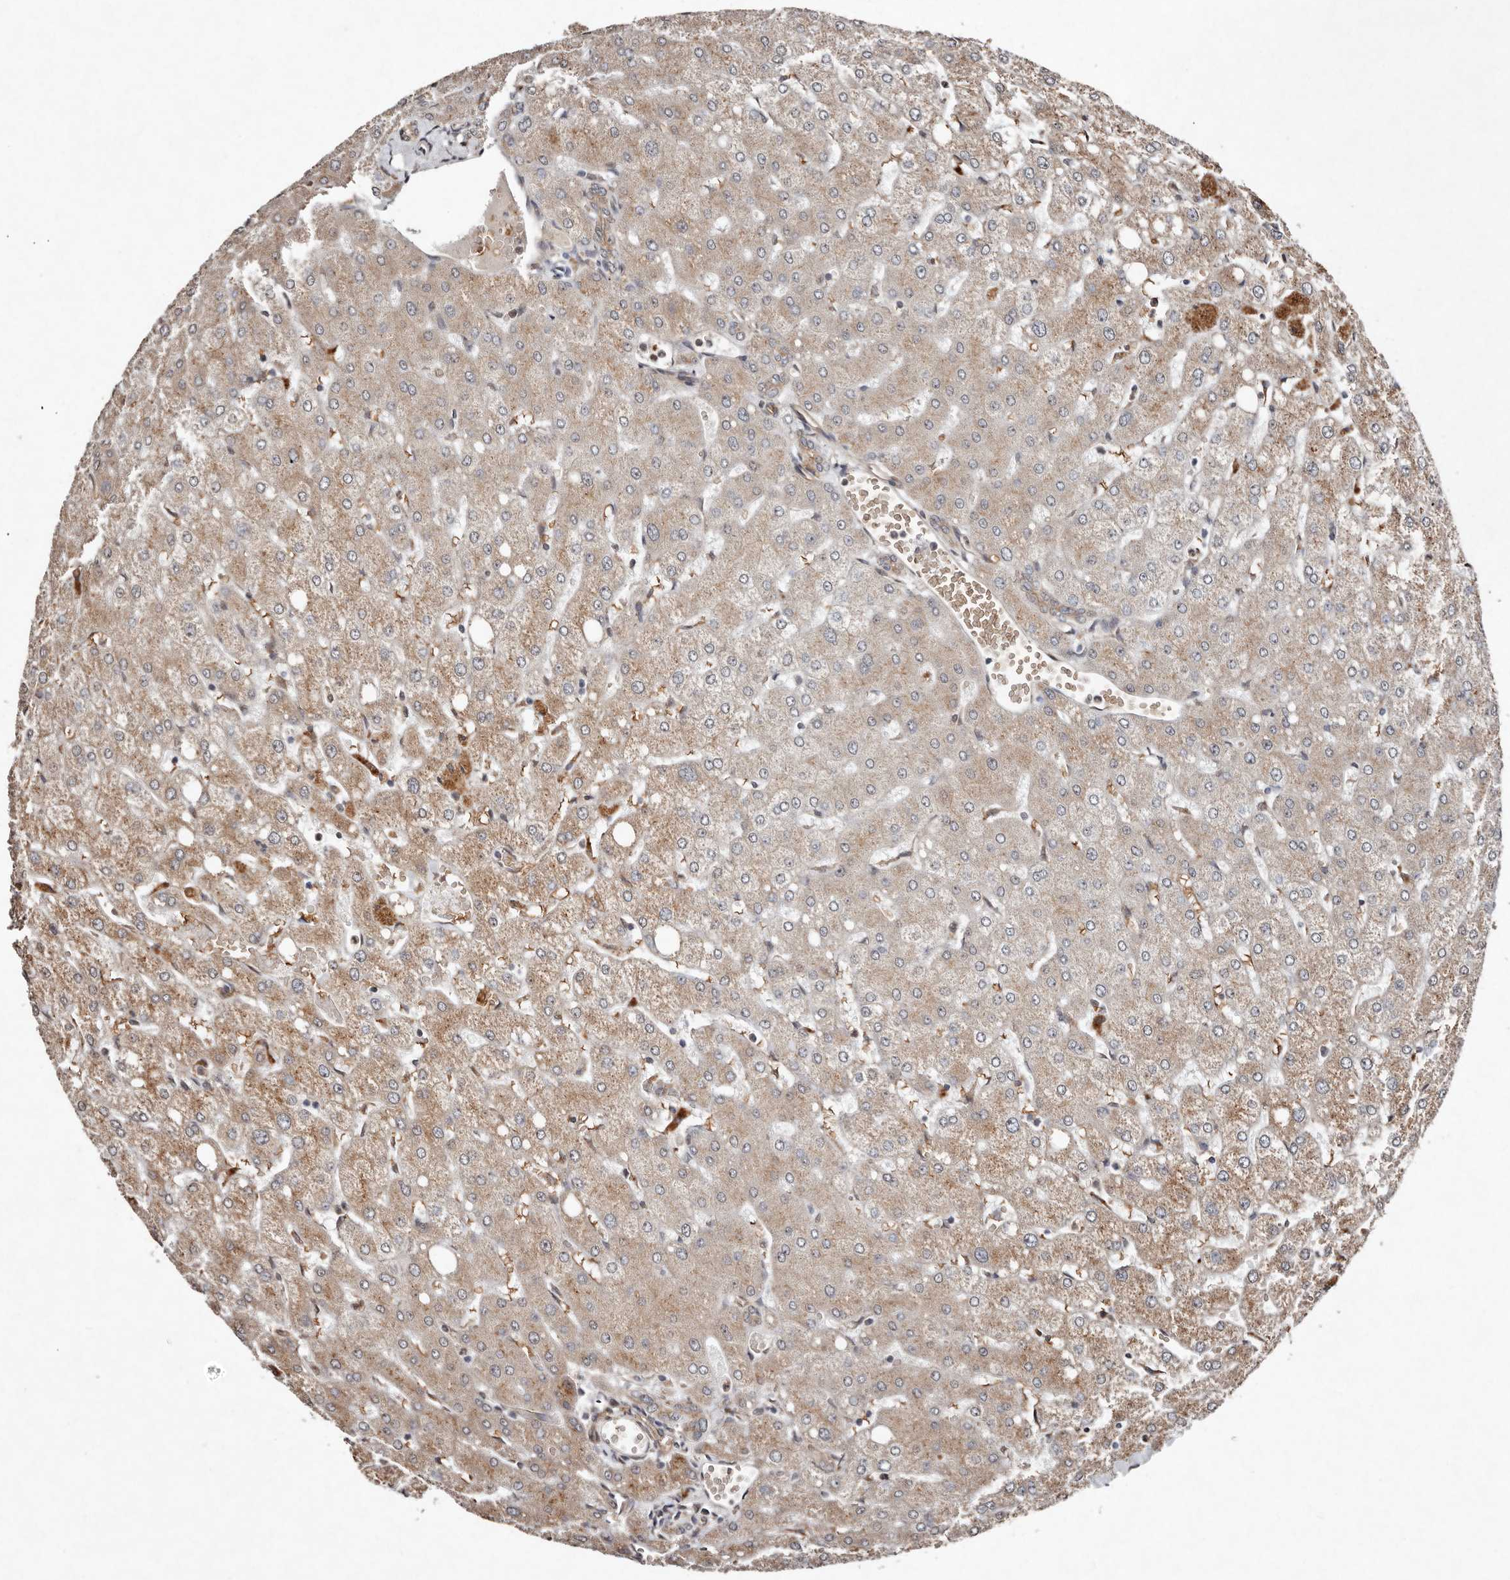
{"staining": {"intensity": "weak", "quantity": "25%-75%", "location": "cytoplasmic/membranous"}, "tissue": "liver", "cell_type": "Cholangiocytes", "image_type": "normal", "snomed": [{"axis": "morphology", "description": "Normal tissue, NOS"}, {"axis": "topography", "description": "Liver"}], "caption": "Weak cytoplasmic/membranous expression for a protein is appreciated in about 25%-75% of cholangiocytes of benign liver using immunohistochemistry.", "gene": "DIP2C", "patient": {"sex": "female", "age": 54}}